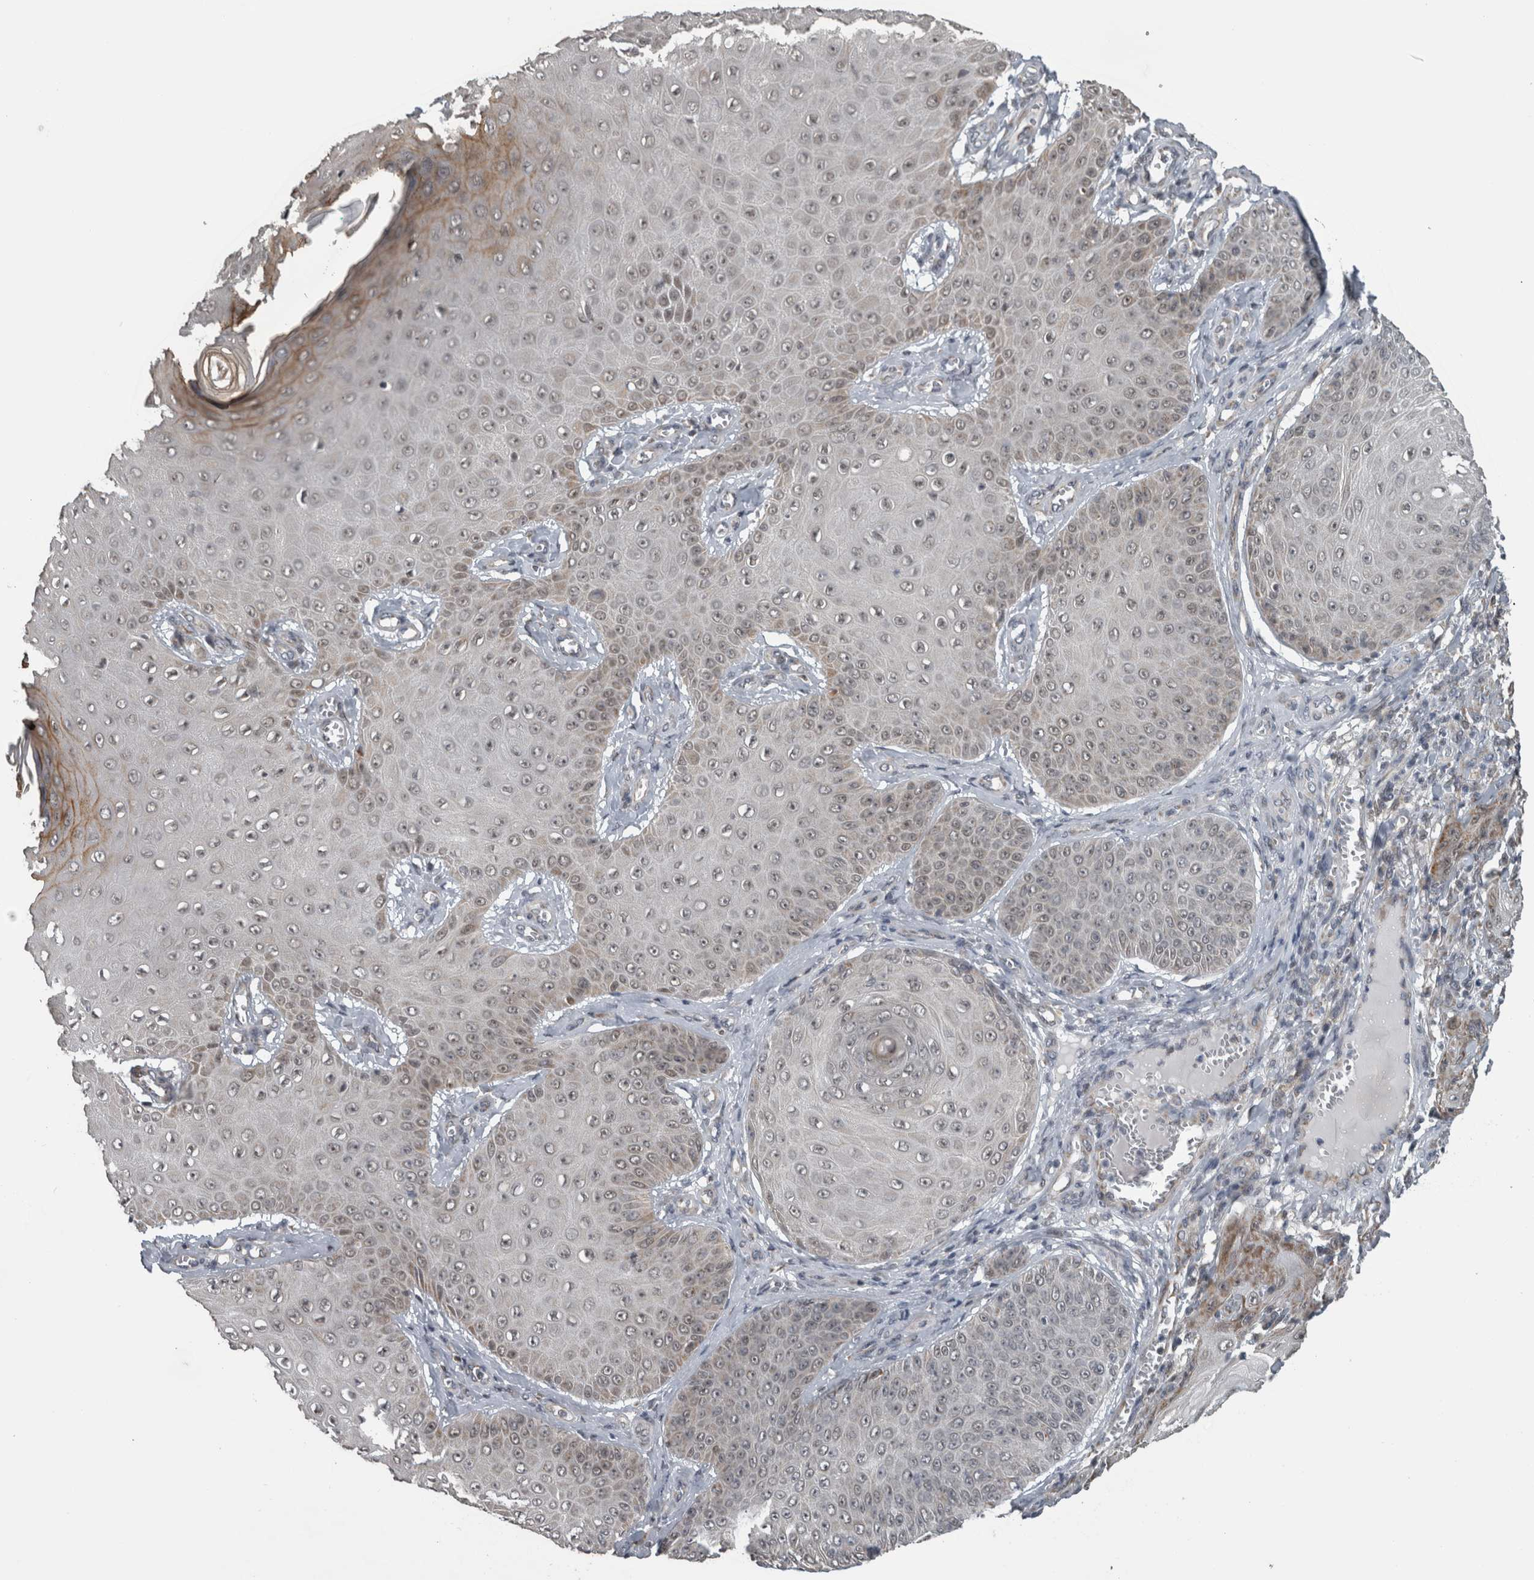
{"staining": {"intensity": "weak", "quantity": "<25%", "location": "nuclear"}, "tissue": "skin cancer", "cell_type": "Tumor cells", "image_type": "cancer", "snomed": [{"axis": "morphology", "description": "Squamous cell carcinoma, NOS"}, {"axis": "topography", "description": "Skin"}], "caption": "This micrograph is of squamous cell carcinoma (skin) stained with immunohistochemistry to label a protein in brown with the nuclei are counter-stained blue. There is no staining in tumor cells.", "gene": "OR2K2", "patient": {"sex": "male", "age": 74}}